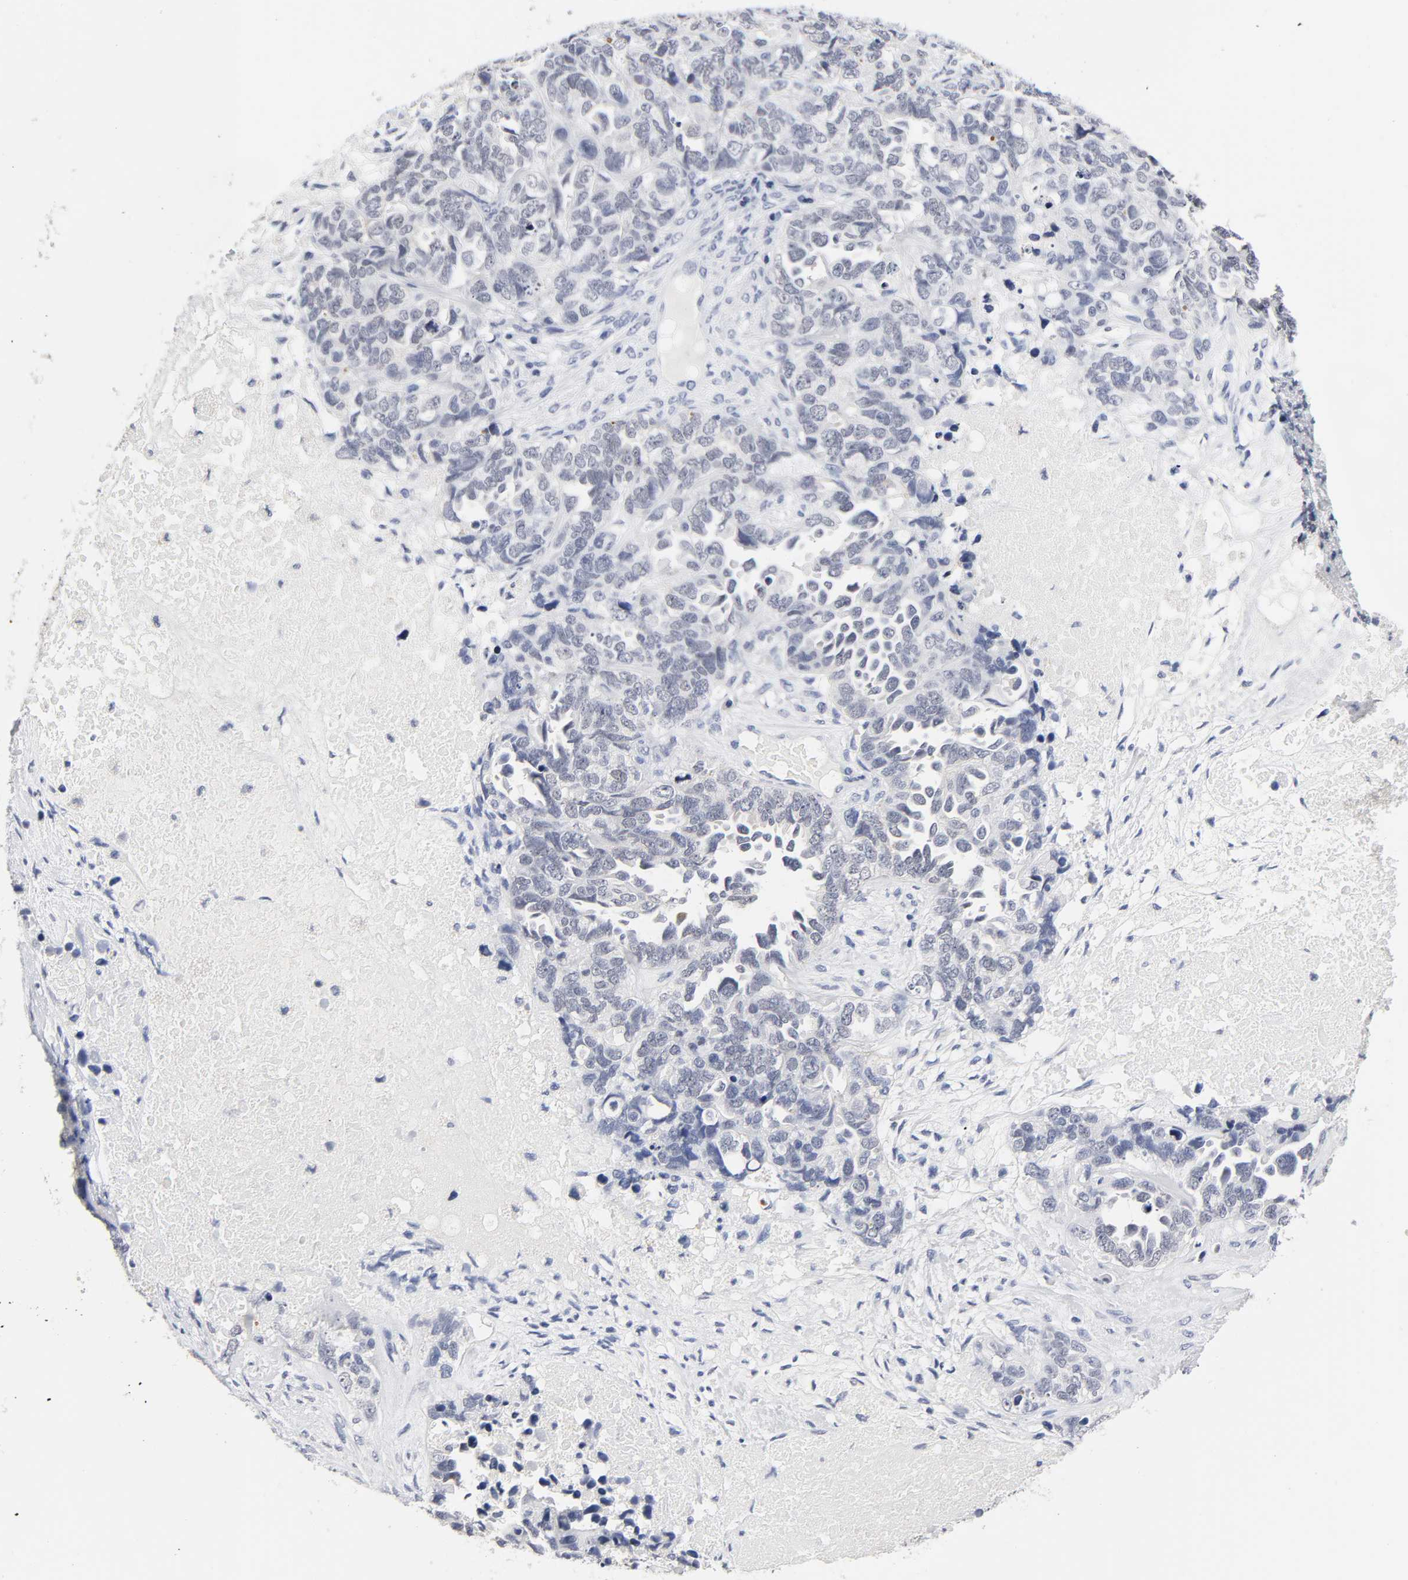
{"staining": {"intensity": "negative", "quantity": "none", "location": "none"}, "tissue": "ovarian cancer", "cell_type": "Tumor cells", "image_type": "cancer", "snomed": [{"axis": "morphology", "description": "Cystadenocarcinoma, serous, NOS"}, {"axis": "topography", "description": "Ovary"}], "caption": "Immunohistochemistry (IHC) micrograph of human ovarian cancer (serous cystadenocarcinoma) stained for a protein (brown), which exhibits no expression in tumor cells.", "gene": "GRHL2", "patient": {"sex": "female", "age": 82}}